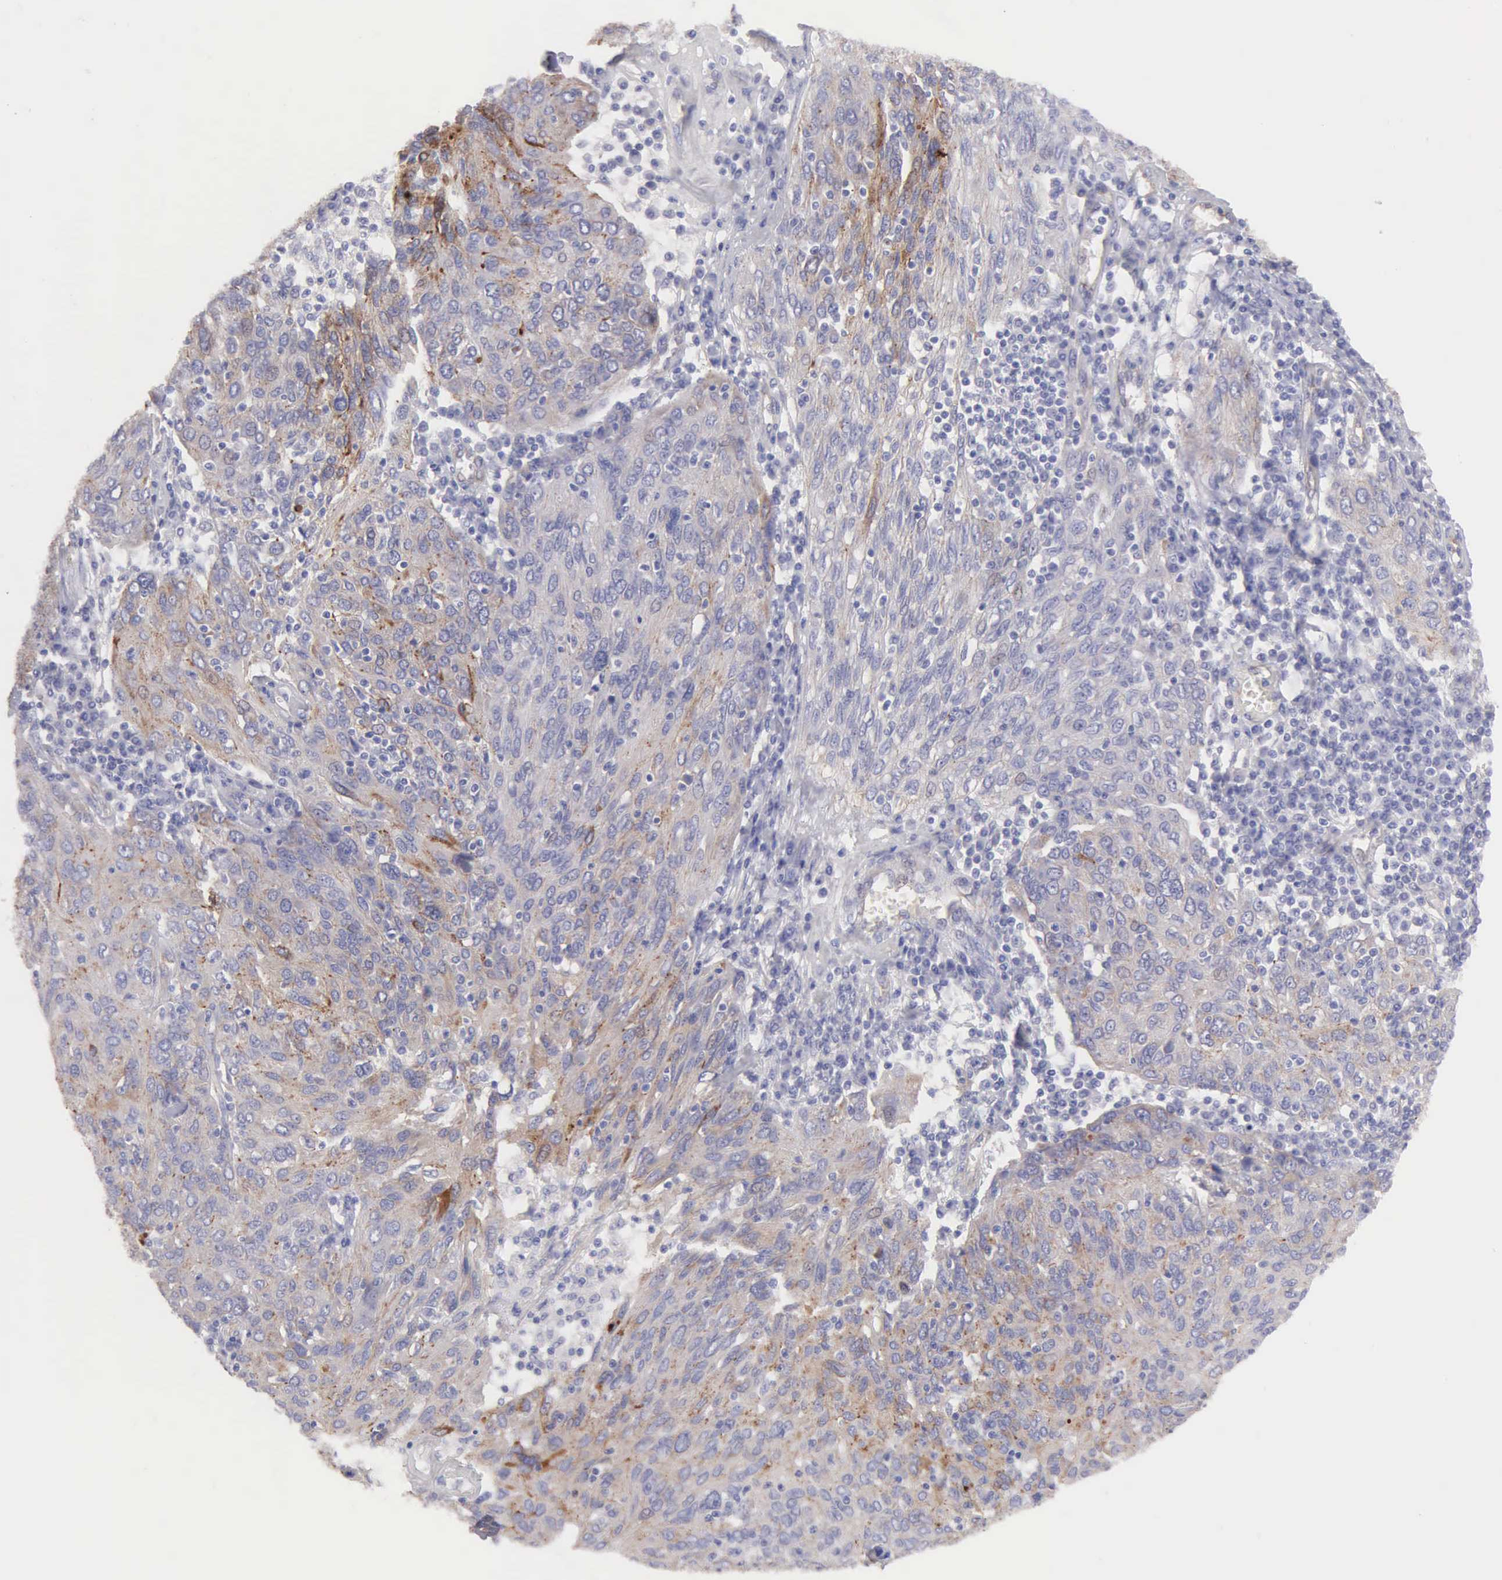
{"staining": {"intensity": "moderate", "quantity": "25%-75%", "location": "cytoplasmic/membranous"}, "tissue": "ovarian cancer", "cell_type": "Tumor cells", "image_type": "cancer", "snomed": [{"axis": "morphology", "description": "Carcinoma, endometroid"}, {"axis": "topography", "description": "Ovary"}], "caption": "Tumor cells show moderate cytoplasmic/membranous staining in about 25%-75% of cells in ovarian cancer (endometroid carcinoma). The protein is stained brown, and the nuclei are stained in blue (DAB IHC with brightfield microscopy, high magnification).", "gene": "APP", "patient": {"sex": "female", "age": 50}}